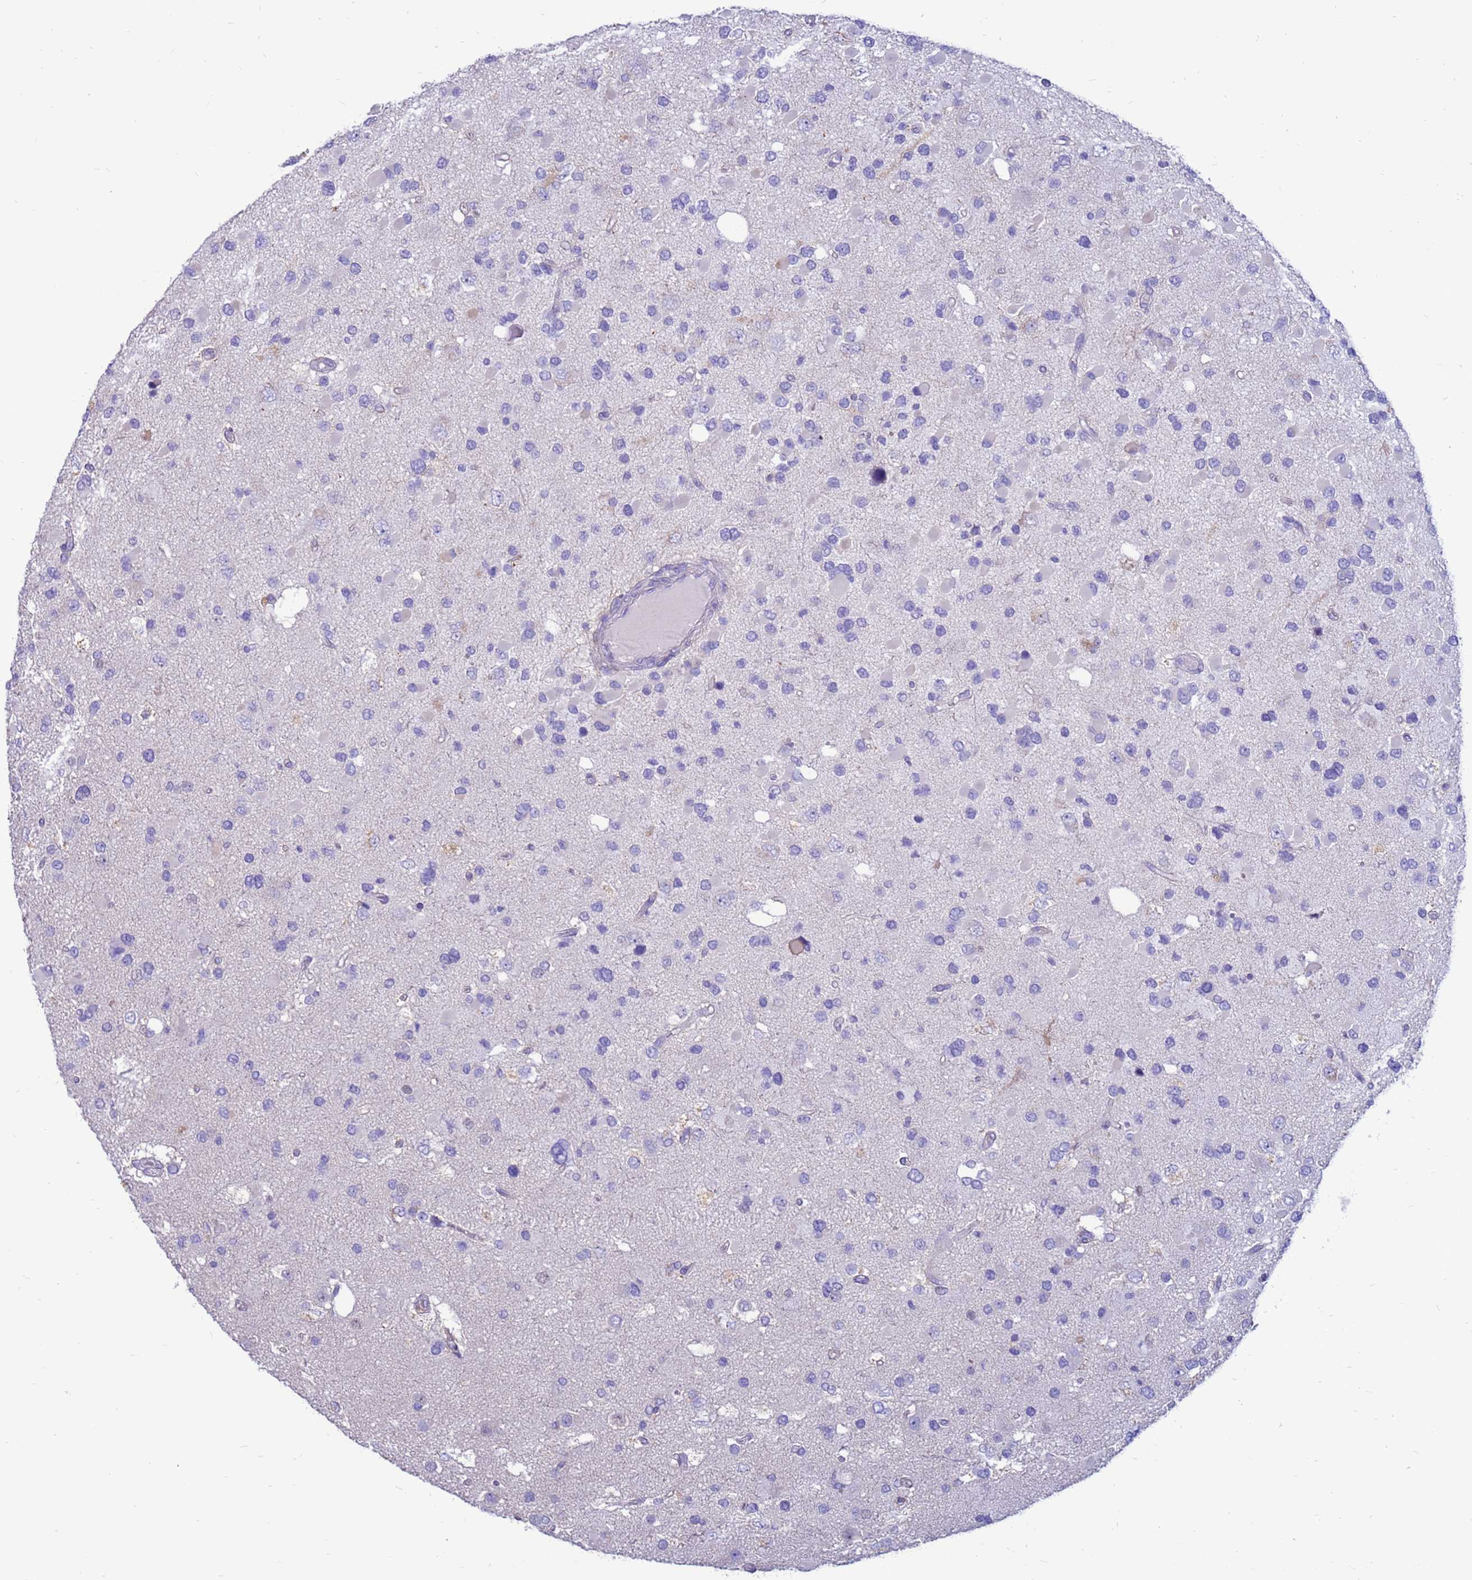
{"staining": {"intensity": "negative", "quantity": "none", "location": "none"}, "tissue": "glioma", "cell_type": "Tumor cells", "image_type": "cancer", "snomed": [{"axis": "morphology", "description": "Glioma, malignant, High grade"}, {"axis": "topography", "description": "Brain"}], "caption": "The IHC histopathology image has no significant staining in tumor cells of malignant glioma (high-grade) tissue.", "gene": "PDE10A", "patient": {"sex": "male", "age": 53}}